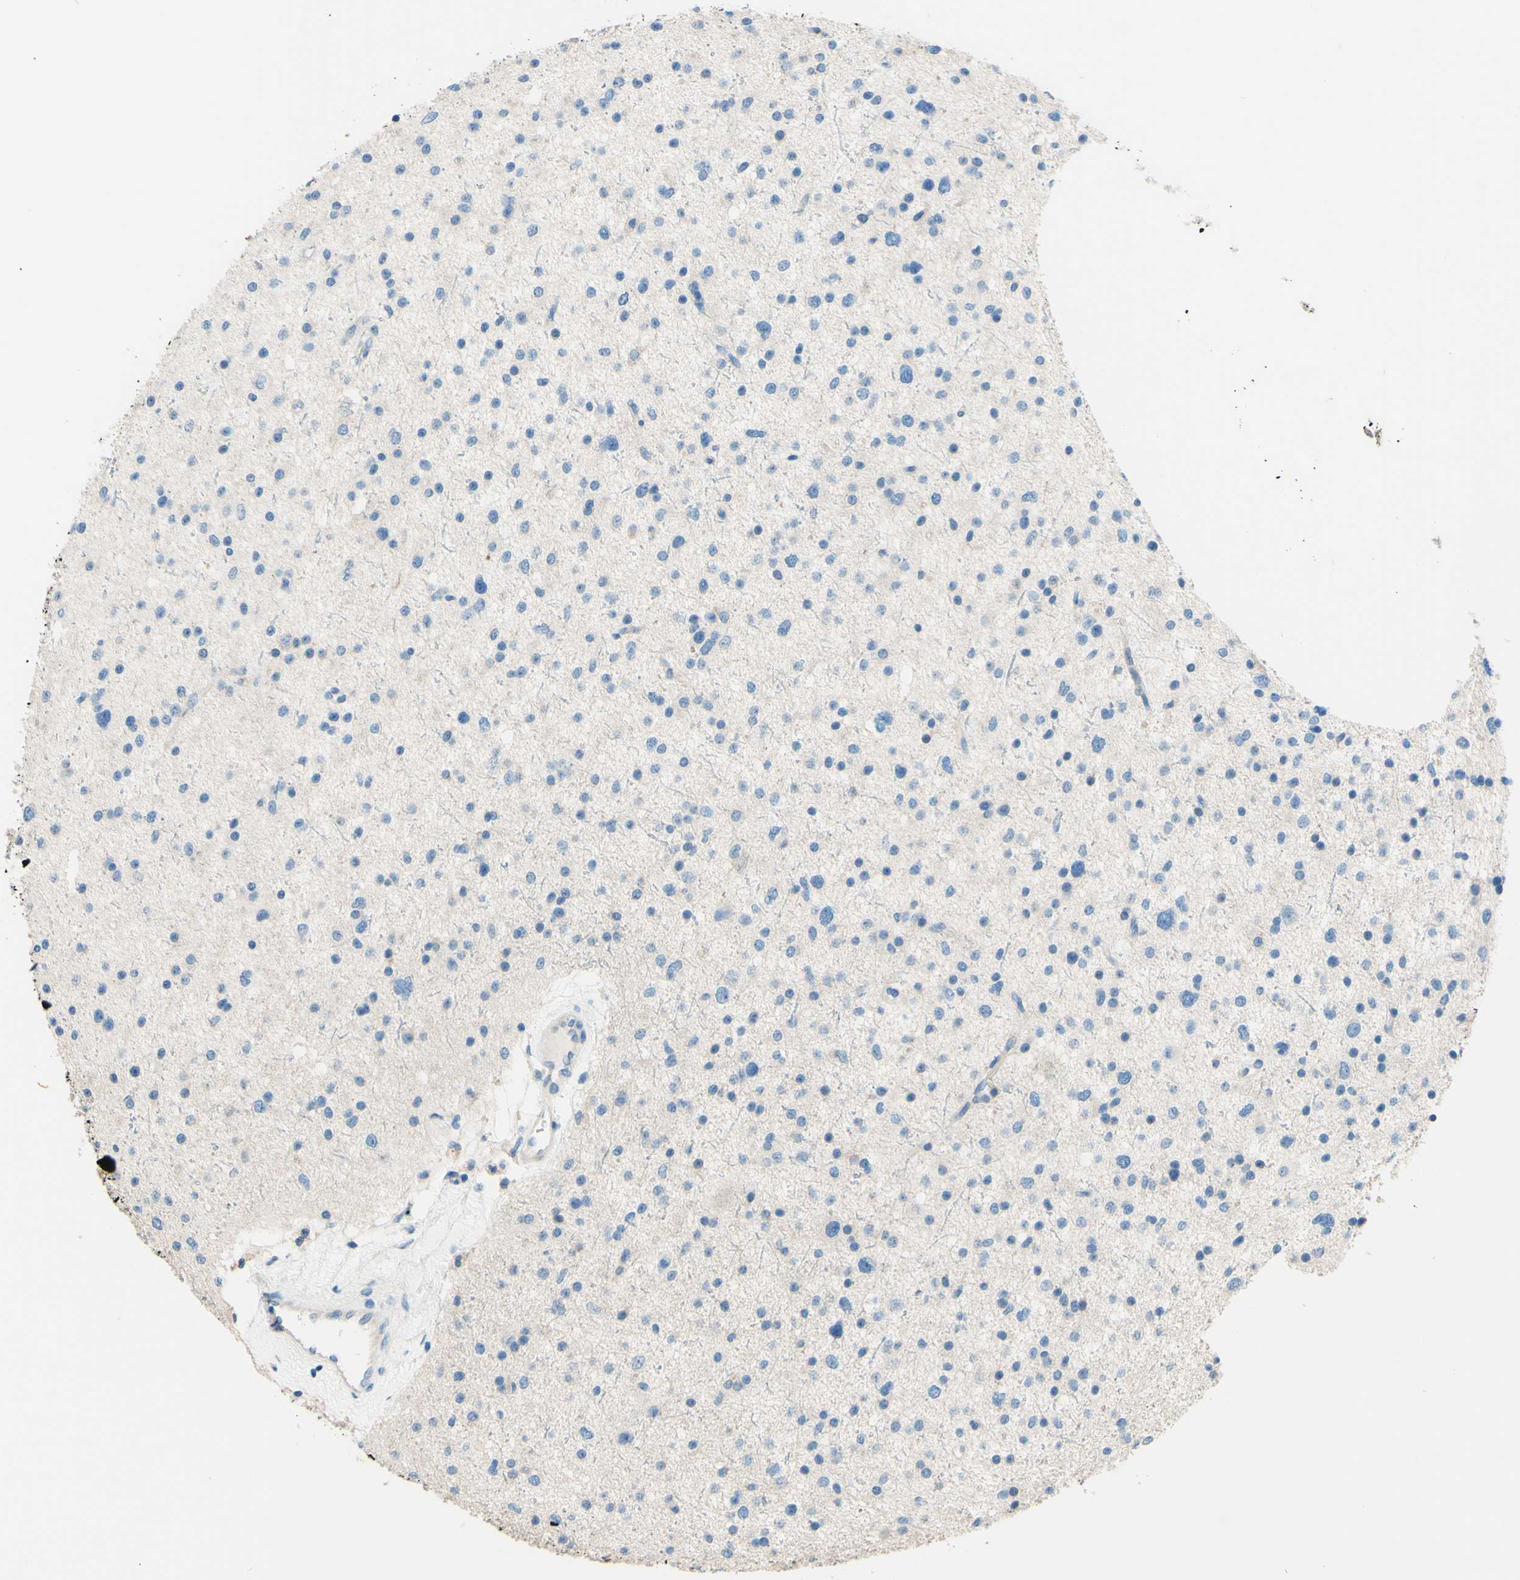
{"staining": {"intensity": "negative", "quantity": "none", "location": "none"}, "tissue": "glioma", "cell_type": "Tumor cells", "image_type": "cancer", "snomed": [{"axis": "morphology", "description": "Glioma, malignant, Low grade"}, {"axis": "topography", "description": "Brain"}], "caption": "The image displays no significant staining in tumor cells of low-grade glioma (malignant). (Brightfield microscopy of DAB immunohistochemistry at high magnification).", "gene": "PASD1", "patient": {"sex": "female", "age": 37}}